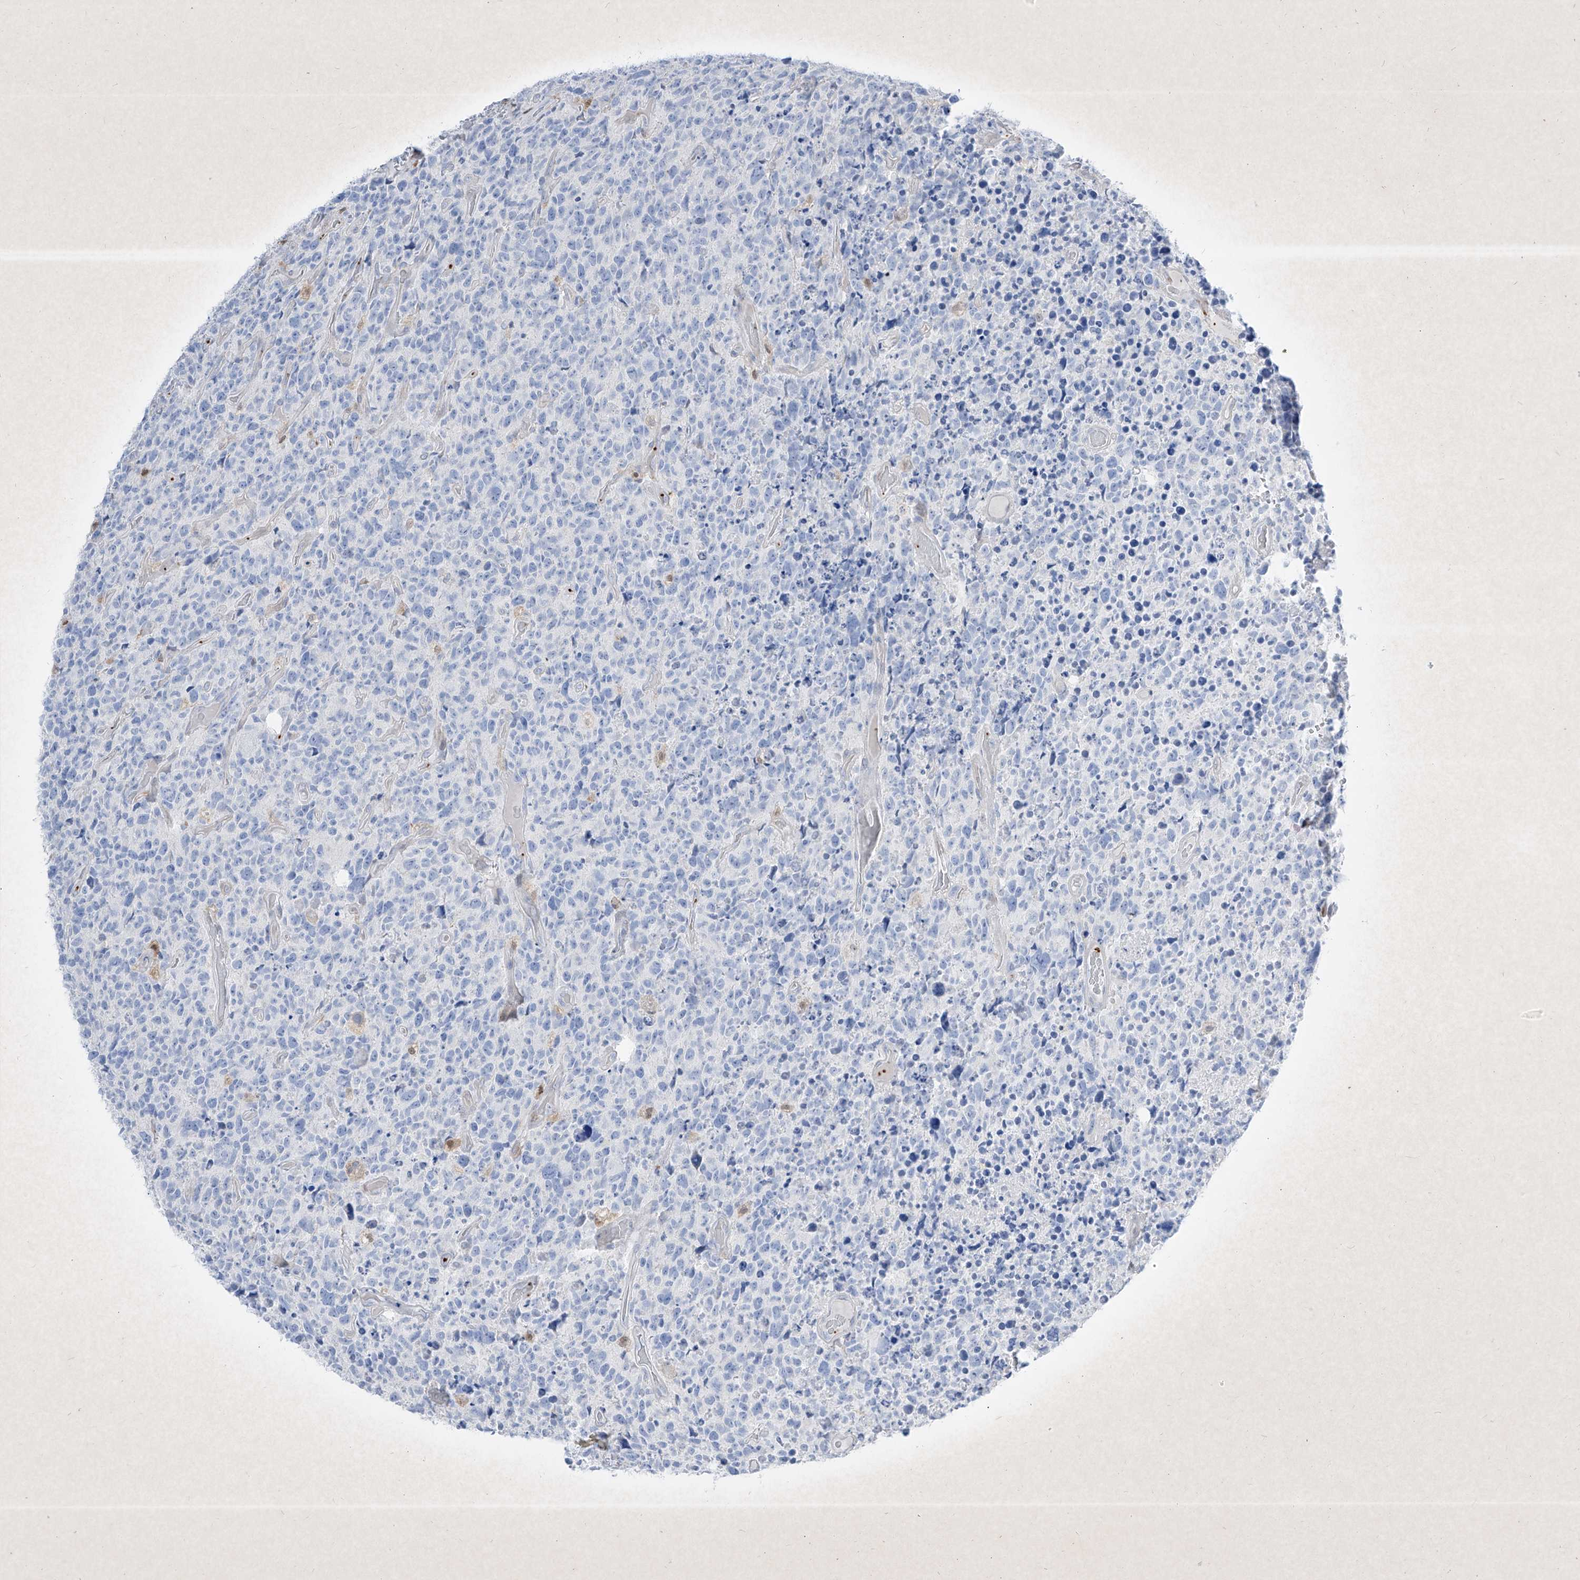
{"staining": {"intensity": "negative", "quantity": "none", "location": "none"}, "tissue": "glioma", "cell_type": "Tumor cells", "image_type": "cancer", "snomed": [{"axis": "morphology", "description": "Glioma, malignant, High grade"}, {"axis": "topography", "description": "Brain"}], "caption": "This is an immunohistochemistry (IHC) micrograph of human malignant glioma (high-grade). There is no positivity in tumor cells.", "gene": "PSMB10", "patient": {"sex": "male", "age": 69}}